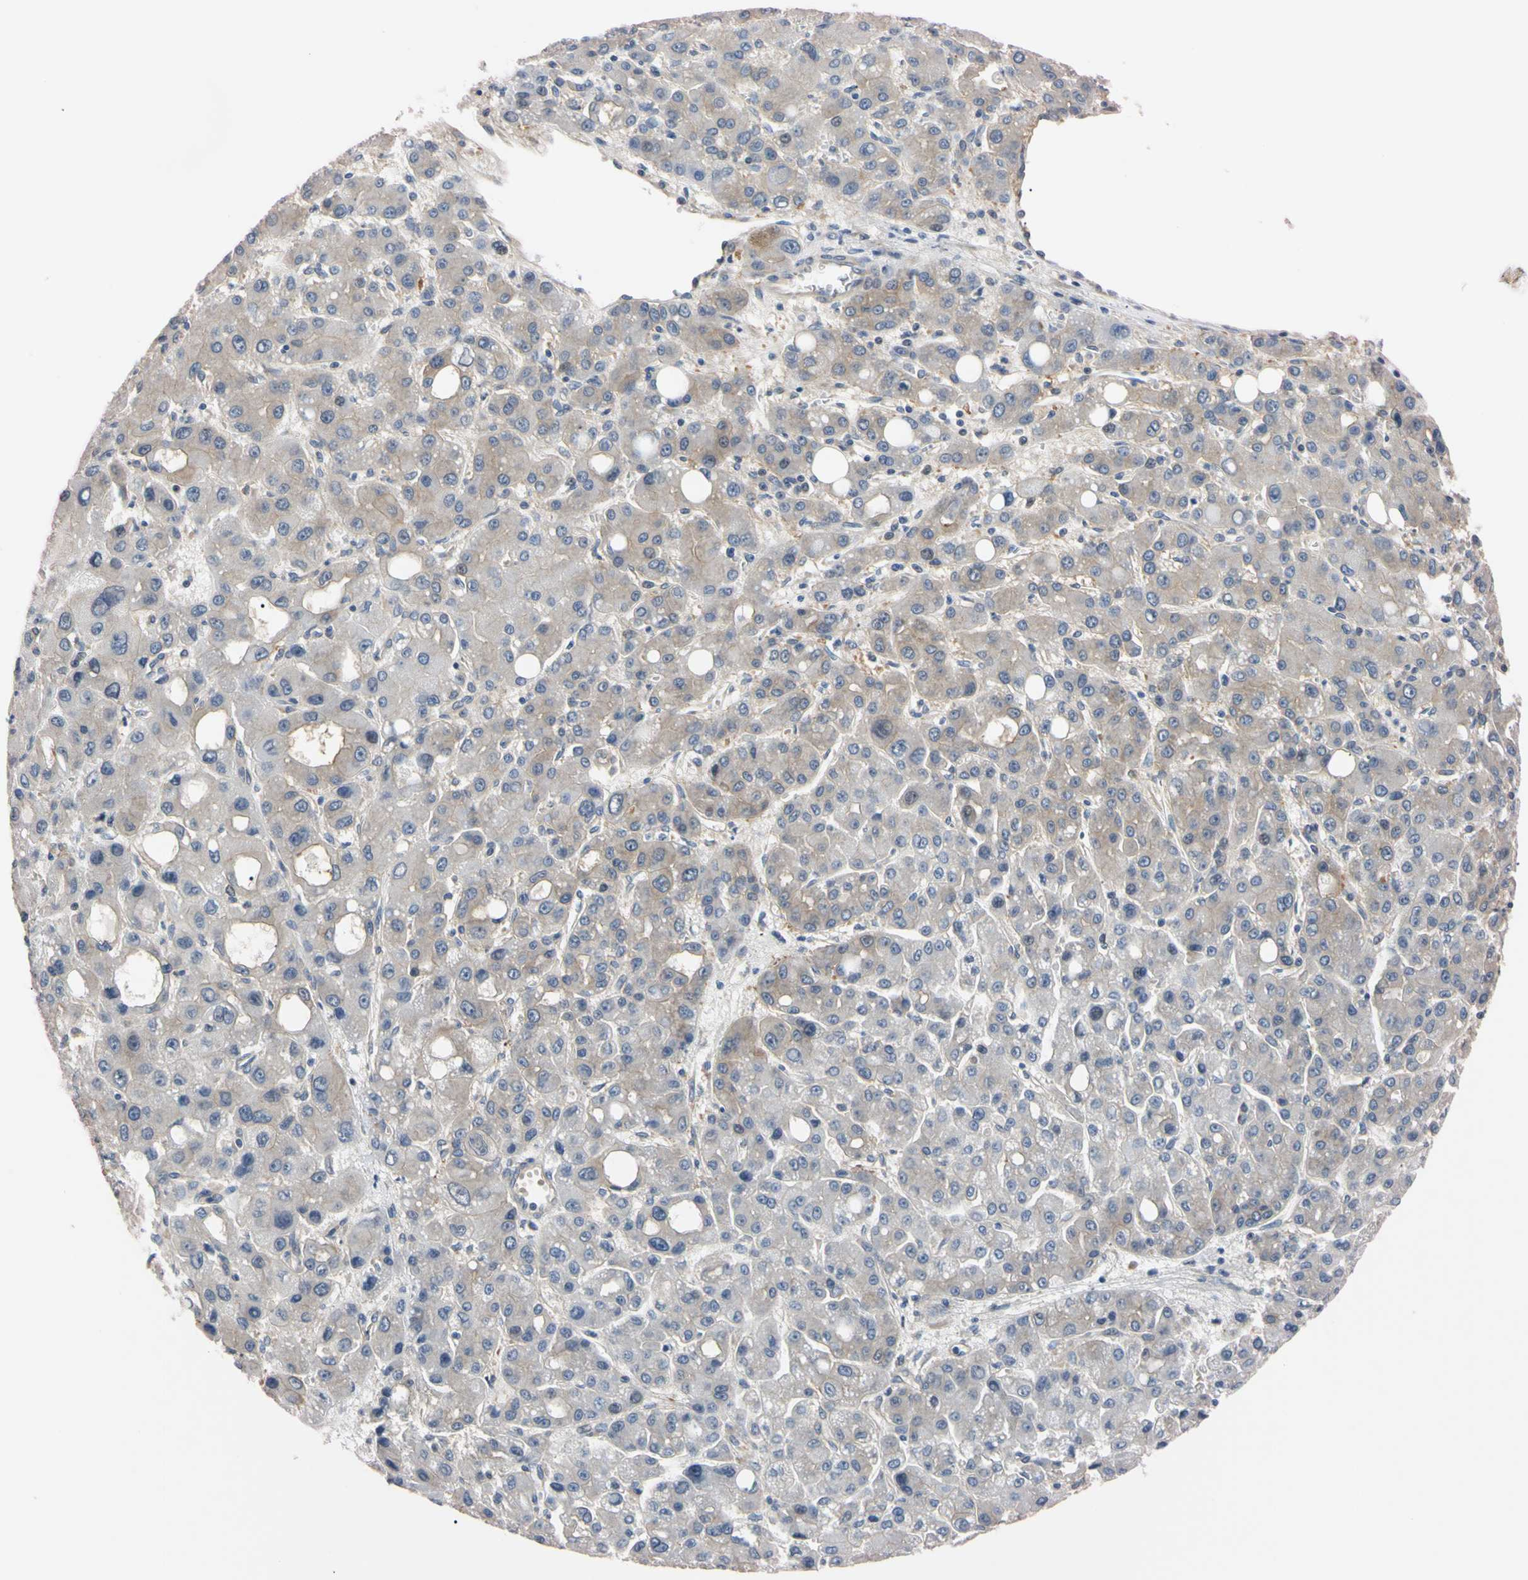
{"staining": {"intensity": "weak", "quantity": ">75%", "location": "cytoplasmic/membranous"}, "tissue": "liver cancer", "cell_type": "Tumor cells", "image_type": "cancer", "snomed": [{"axis": "morphology", "description": "Carcinoma, Hepatocellular, NOS"}, {"axis": "topography", "description": "Liver"}], "caption": "A brown stain labels weak cytoplasmic/membranous expression of a protein in hepatocellular carcinoma (liver) tumor cells.", "gene": "RARS1", "patient": {"sex": "male", "age": 55}}